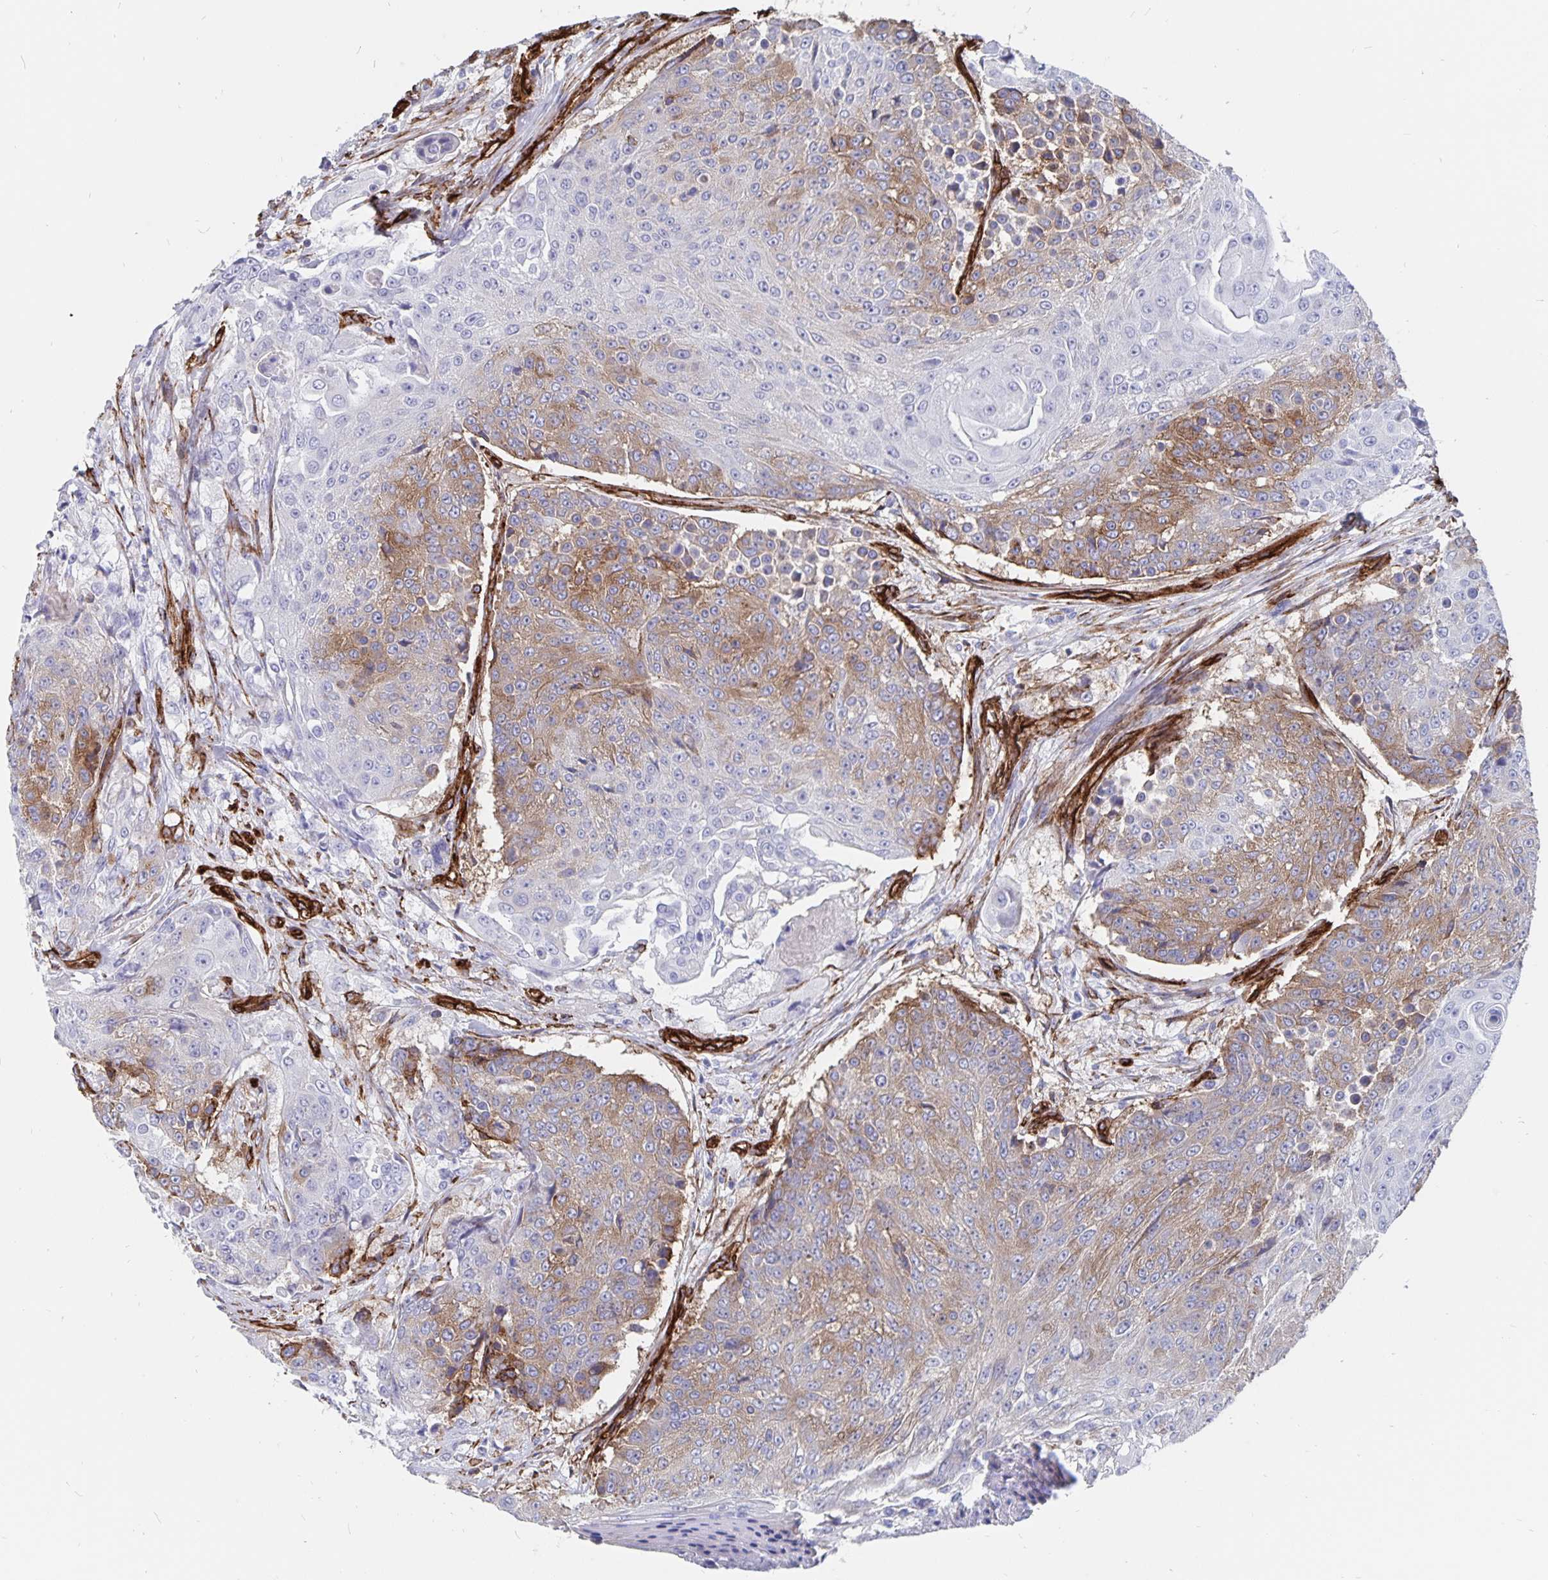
{"staining": {"intensity": "moderate", "quantity": "25%-75%", "location": "cytoplasmic/membranous"}, "tissue": "urothelial cancer", "cell_type": "Tumor cells", "image_type": "cancer", "snomed": [{"axis": "morphology", "description": "Urothelial carcinoma, High grade"}, {"axis": "topography", "description": "Urinary bladder"}], "caption": "An image of human urothelial cancer stained for a protein exhibits moderate cytoplasmic/membranous brown staining in tumor cells.", "gene": "DCHS2", "patient": {"sex": "female", "age": 63}}